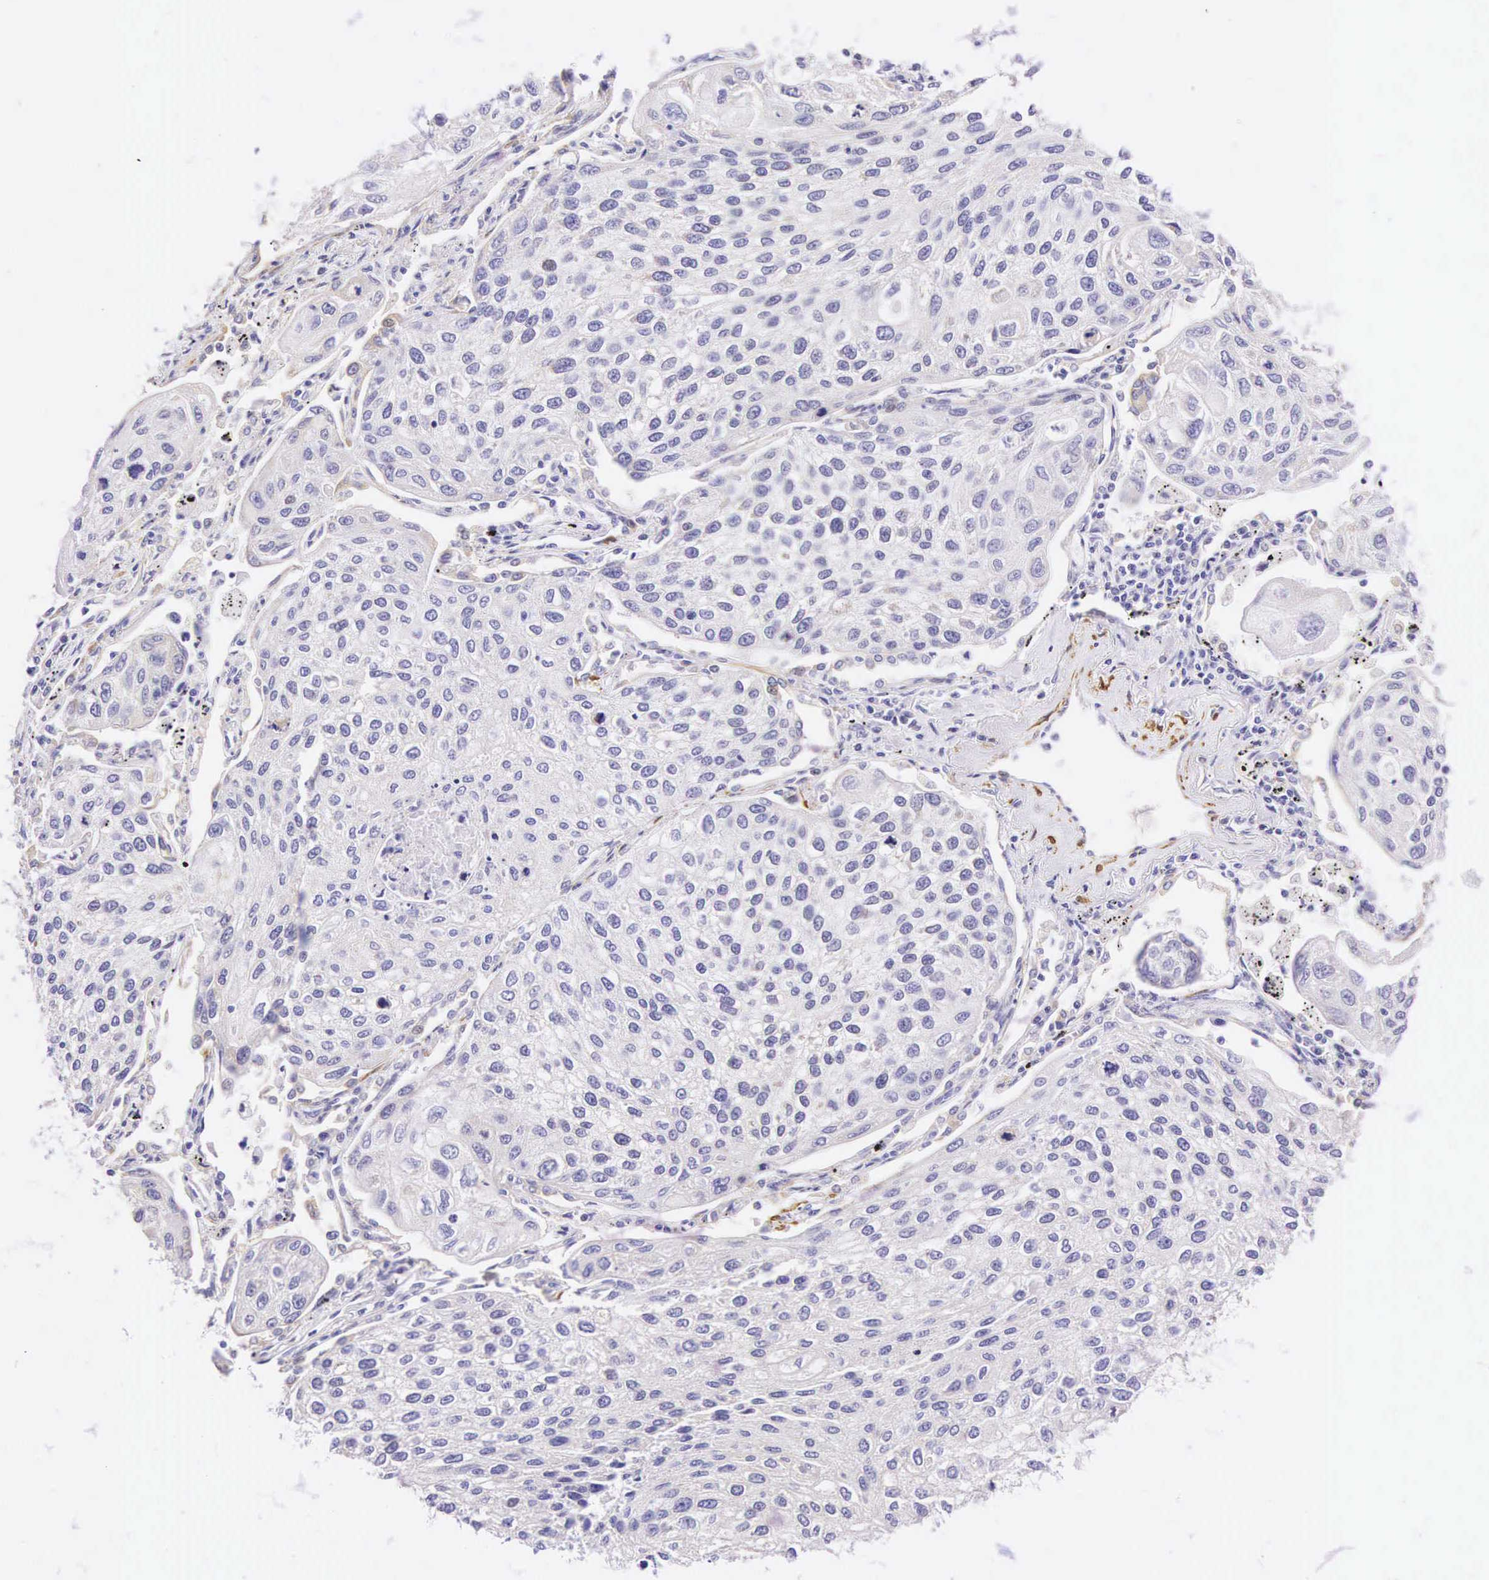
{"staining": {"intensity": "negative", "quantity": "none", "location": "none"}, "tissue": "lung cancer", "cell_type": "Tumor cells", "image_type": "cancer", "snomed": [{"axis": "morphology", "description": "Squamous cell carcinoma, NOS"}, {"axis": "topography", "description": "Lung"}], "caption": "DAB (3,3'-diaminobenzidine) immunohistochemical staining of squamous cell carcinoma (lung) demonstrates no significant positivity in tumor cells. Nuclei are stained in blue.", "gene": "CNN1", "patient": {"sex": "male", "age": 75}}